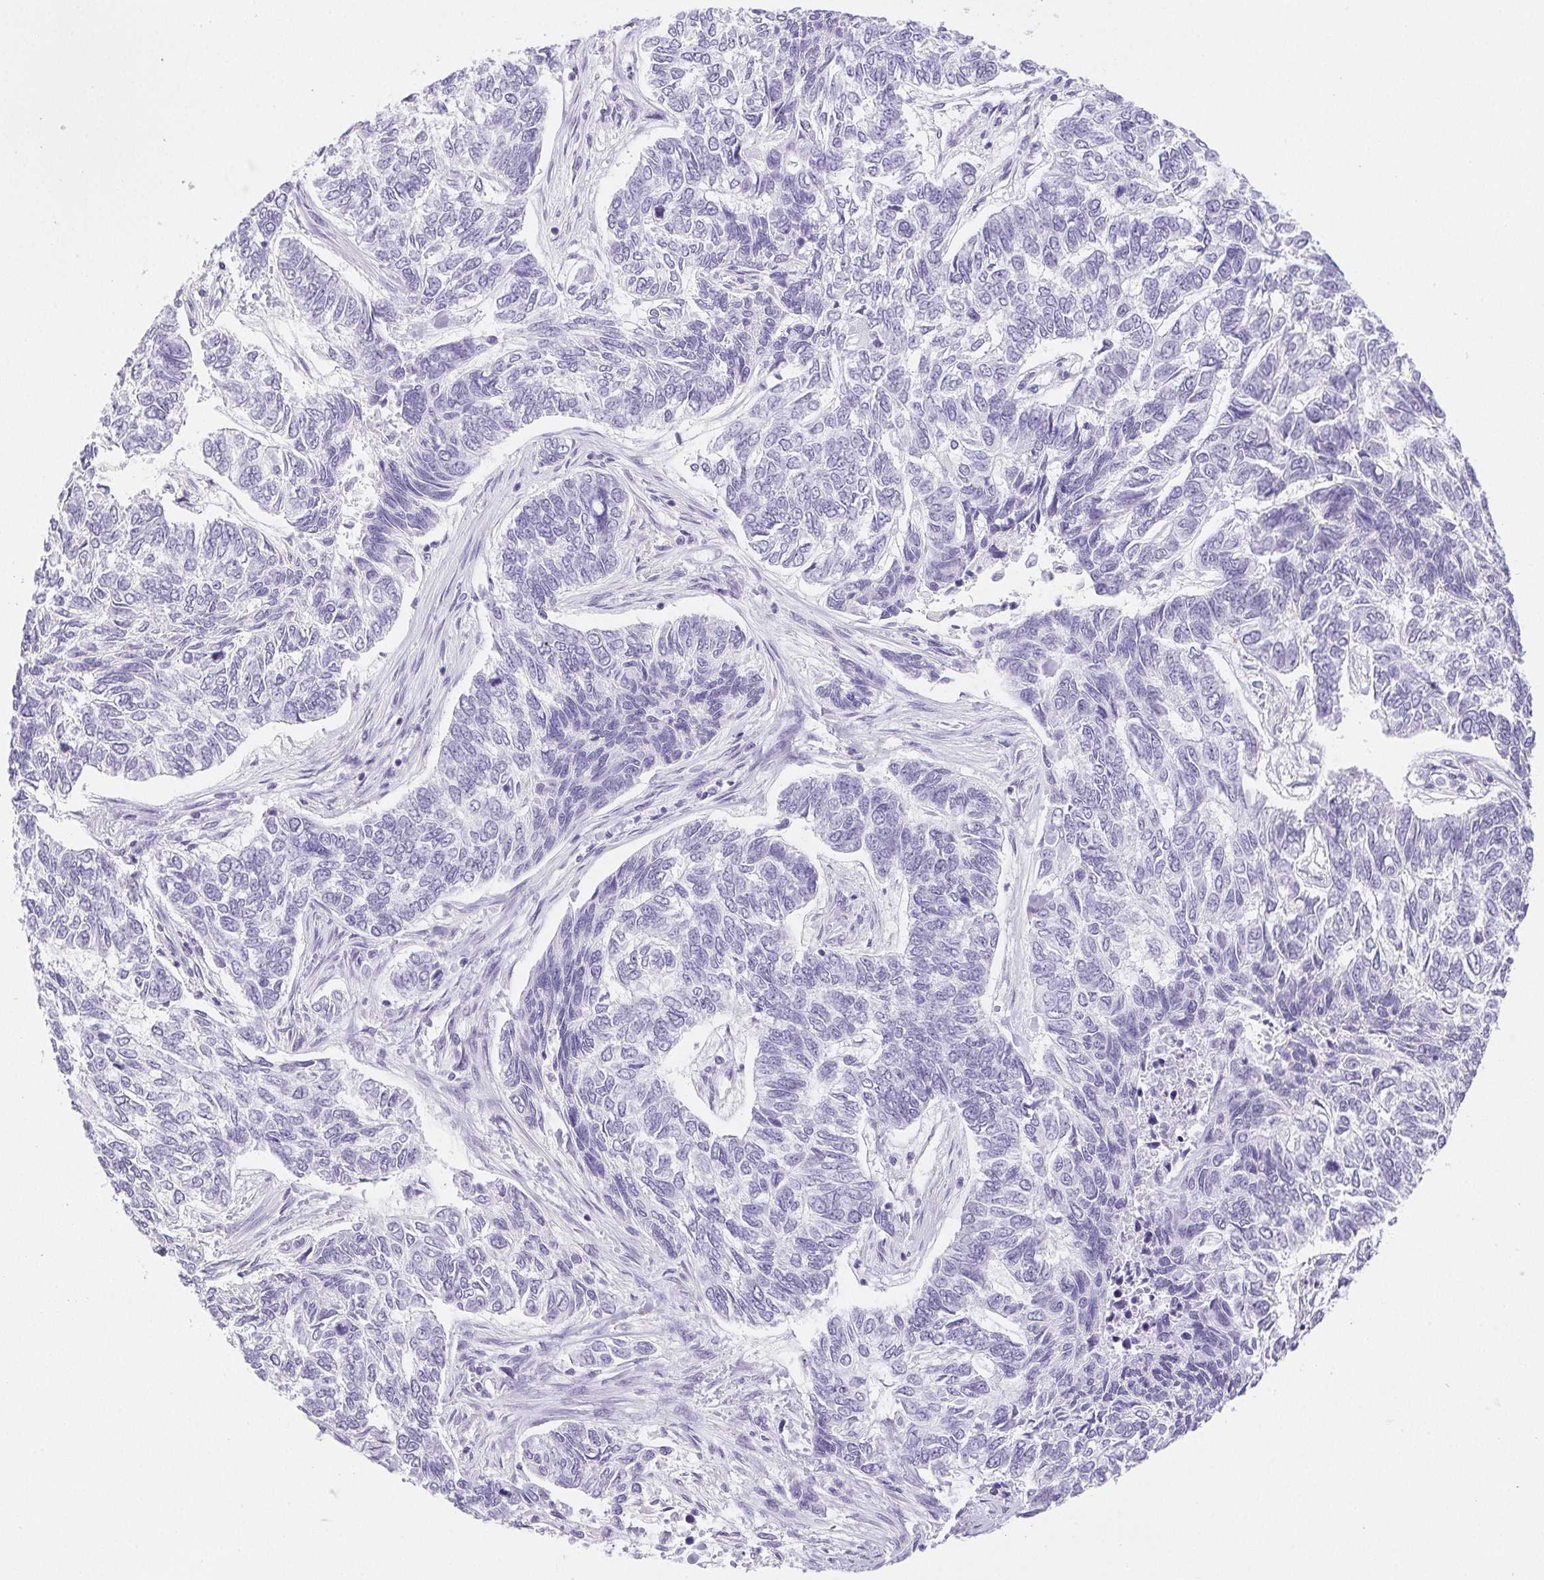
{"staining": {"intensity": "negative", "quantity": "none", "location": "none"}, "tissue": "skin cancer", "cell_type": "Tumor cells", "image_type": "cancer", "snomed": [{"axis": "morphology", "description": "Basal cell carcinoma"}, {"axis": "topography", "description": "Skin"}], "caption": "Immunohistochemical staining of human skin basal cell carcinoma demonstrates no significant staining in tumor cells. (Brightfield microscopy of DAB immunohistochemistry at high magnification).", "gene": "HLA-G", "patient": {"sex": "female", "age": 65}}